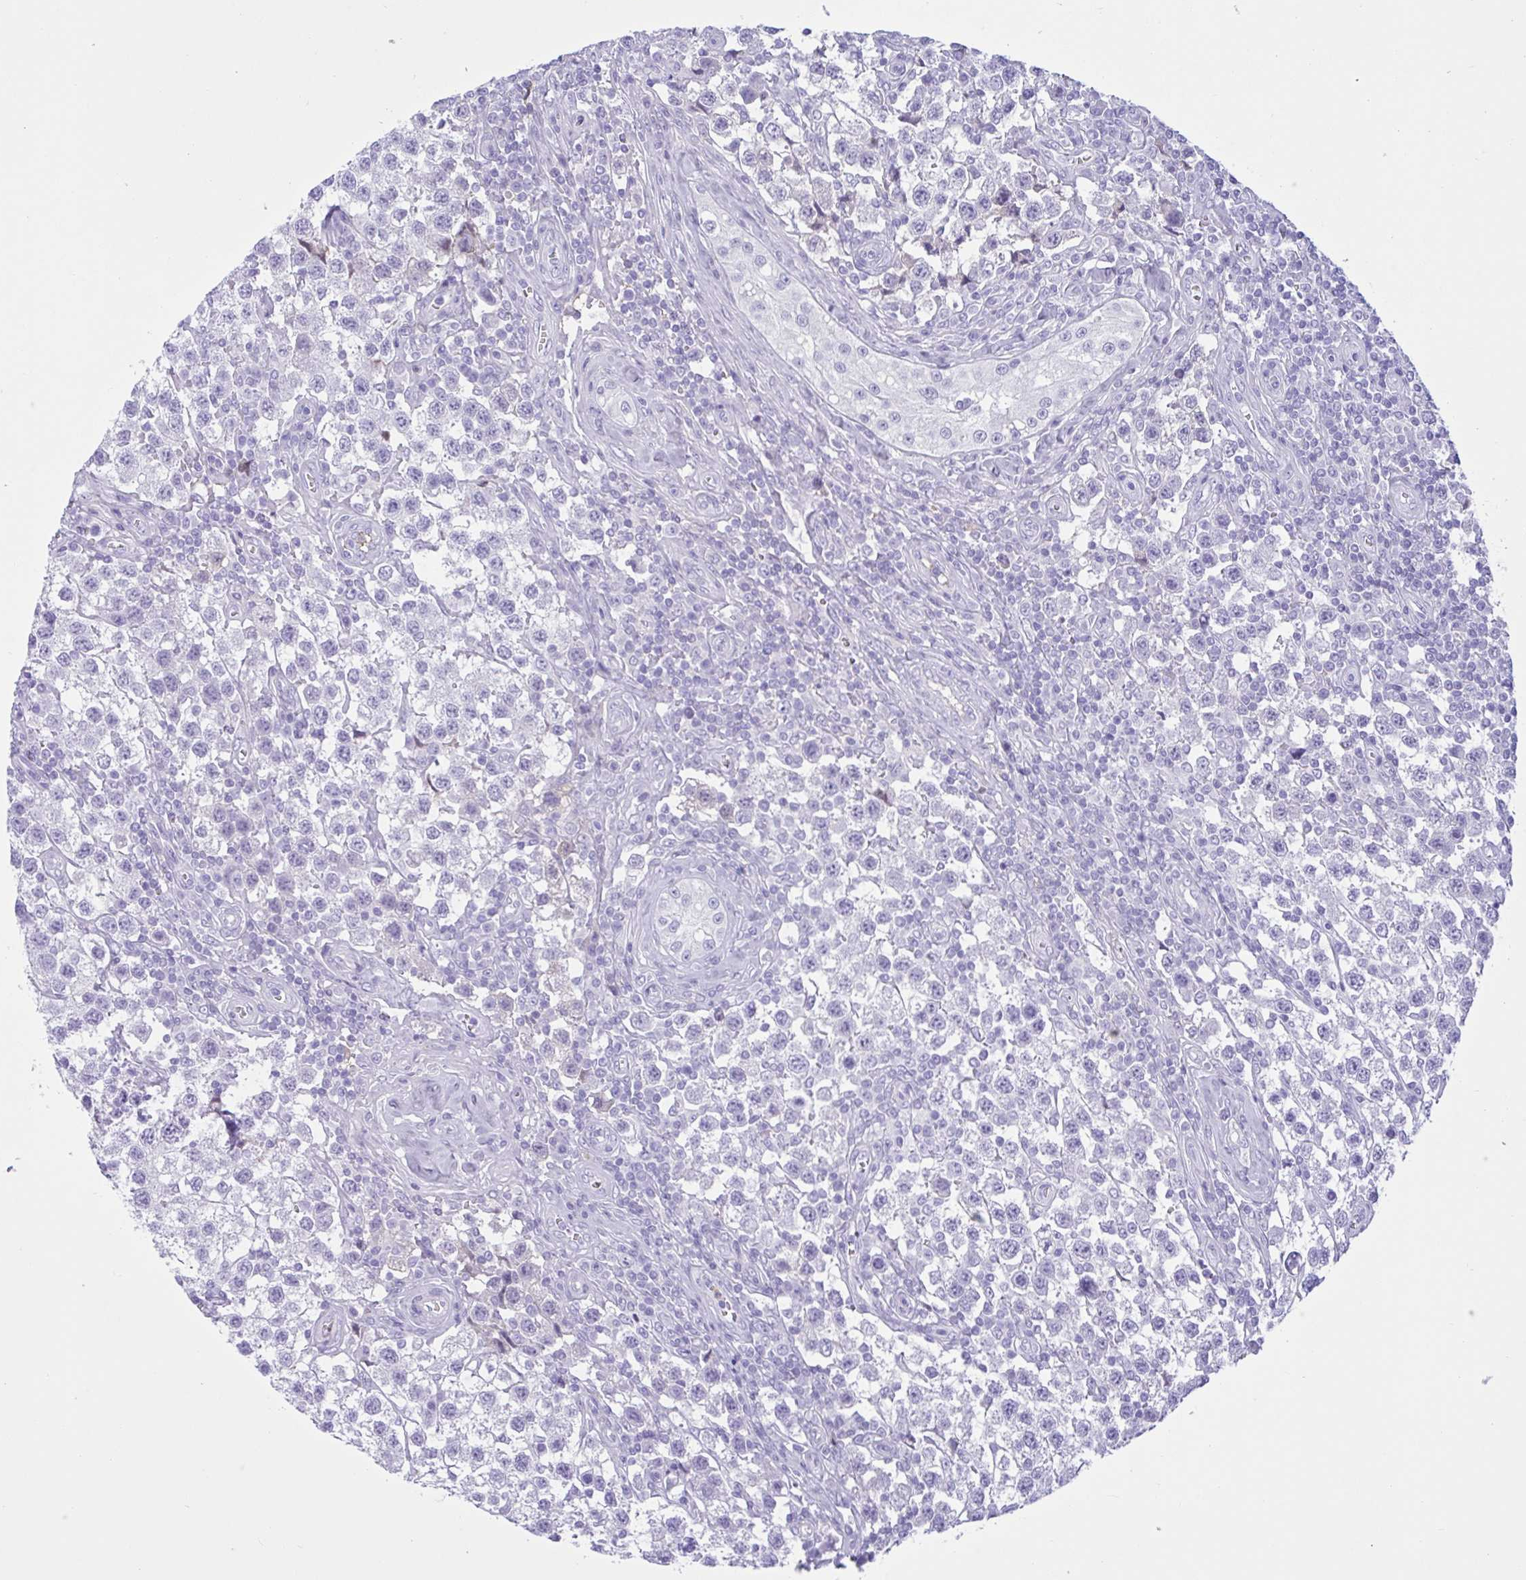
{"staining": {"intensity": "negative", "quantity": "none", "location": "none"}, "tissue": "testis cancer", "cell_type": "Tumor cells", "image_type": "cancer", "snomed": [{"axis": "morphology", "description": "Seminoma, NOS"}, {"axis": "topography", "description": "Testis"}], "caption": "High power microscopy photomicrograph of an immunohistochemistry (IHC) image of testis cancer (seminoma), revealing no significant expression in tumor cells. (Brightfield microscopy of DAB immunohistochemistry at high magnification).", "gene": "LARGE2", "patient": {"sex": "male", "age": 34}}